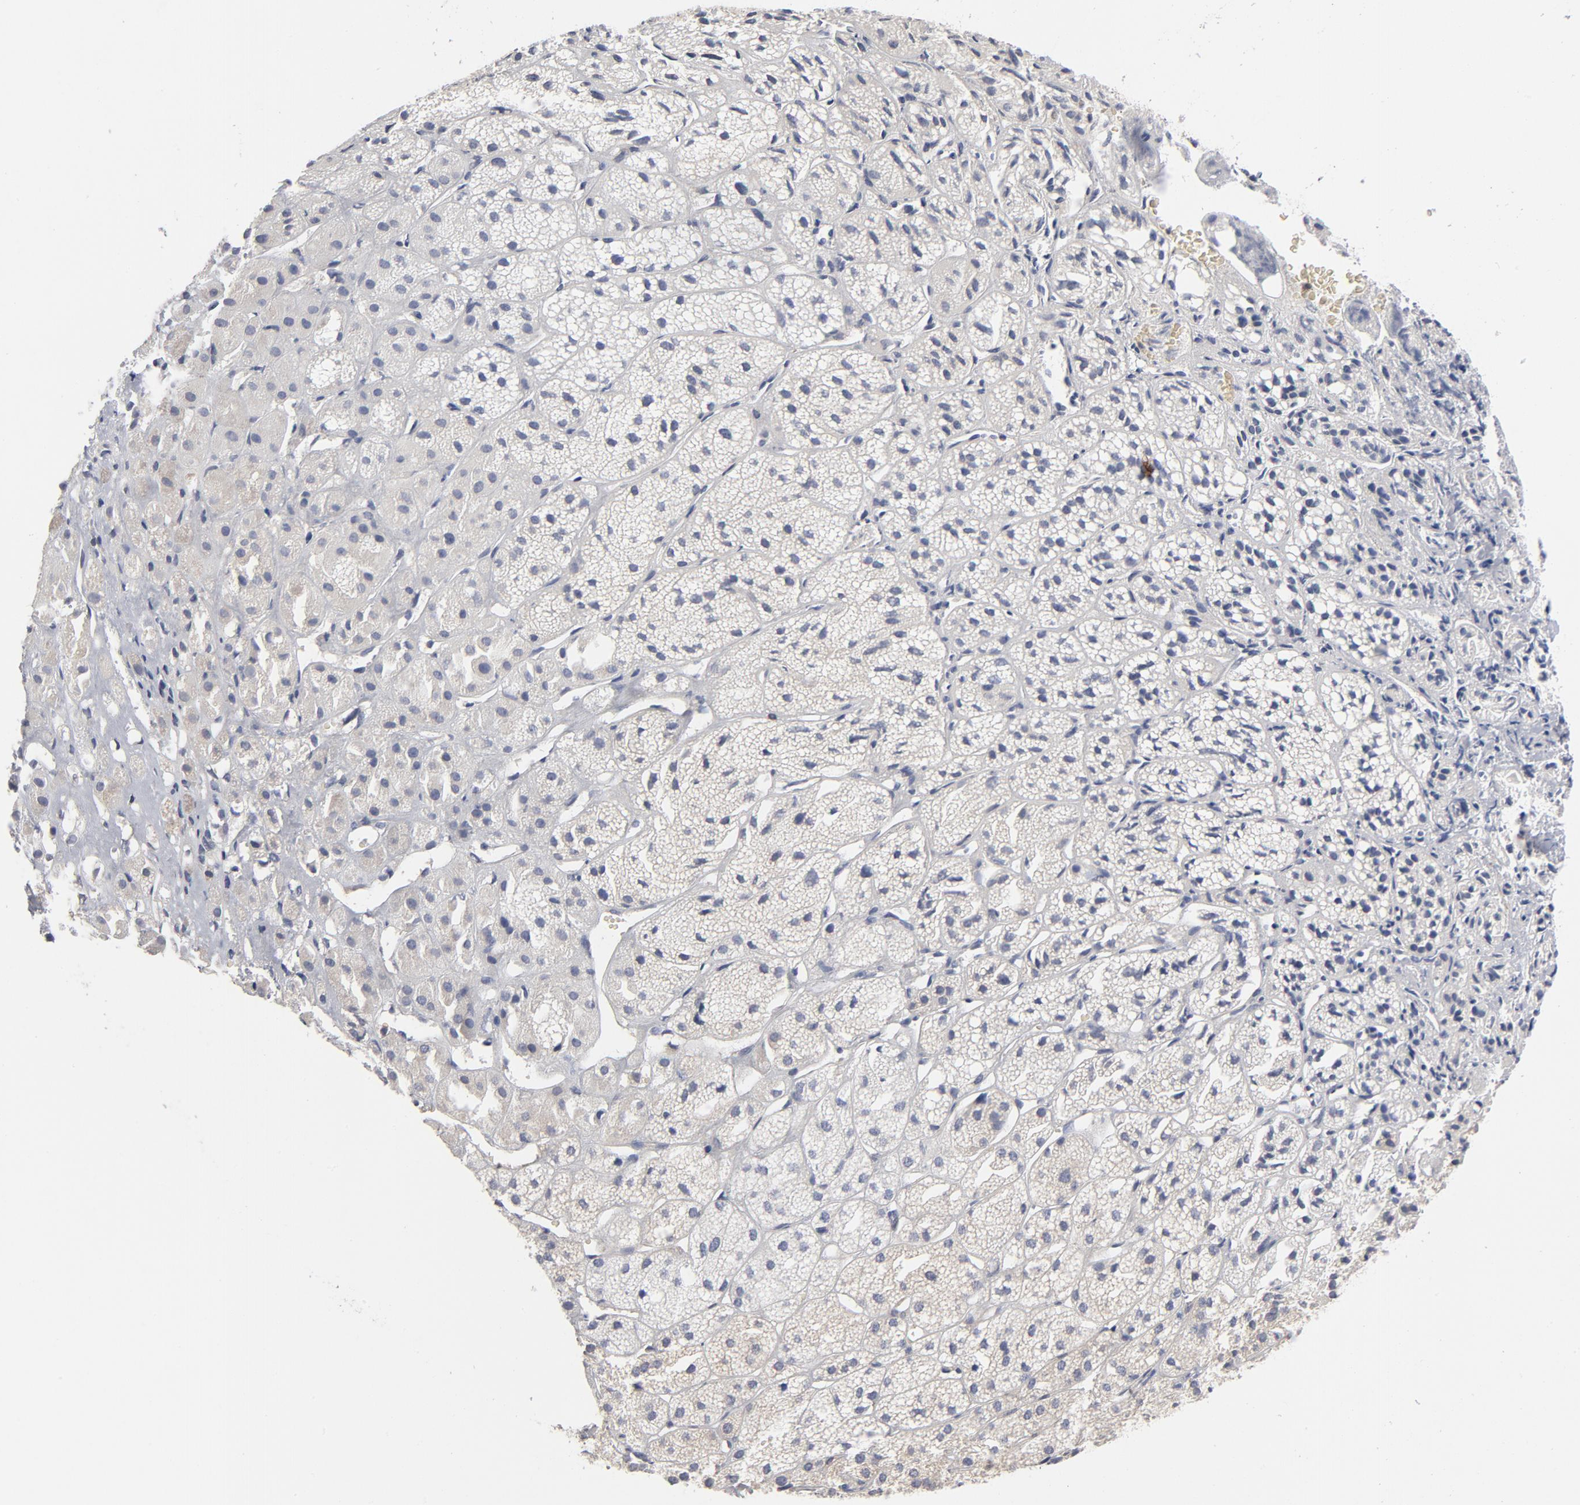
{"staining": {"intensity": "weak", "quantity": "25%-75%", "location": "cytoplasmic/membranous"}, "tissue": "adrenal gland", "cell_type": "Glandular cells", "image_type": "normal", "snomed": [{"axis": "morphology", "description": "Normal tissue, NOS"}, {"axis": "topography", "description": "Adrenal gland"}], "caption": "Weak cytoplasmic/membranous protein expression is identified in approximately 25%-75% of glandular cells in adrenal gland. Immunohistochemistry stains the protein of interest in brown and the nuclei are stained blue.", "gene": "ASMTL", "patient": {"sex": "female", "age": 71}}